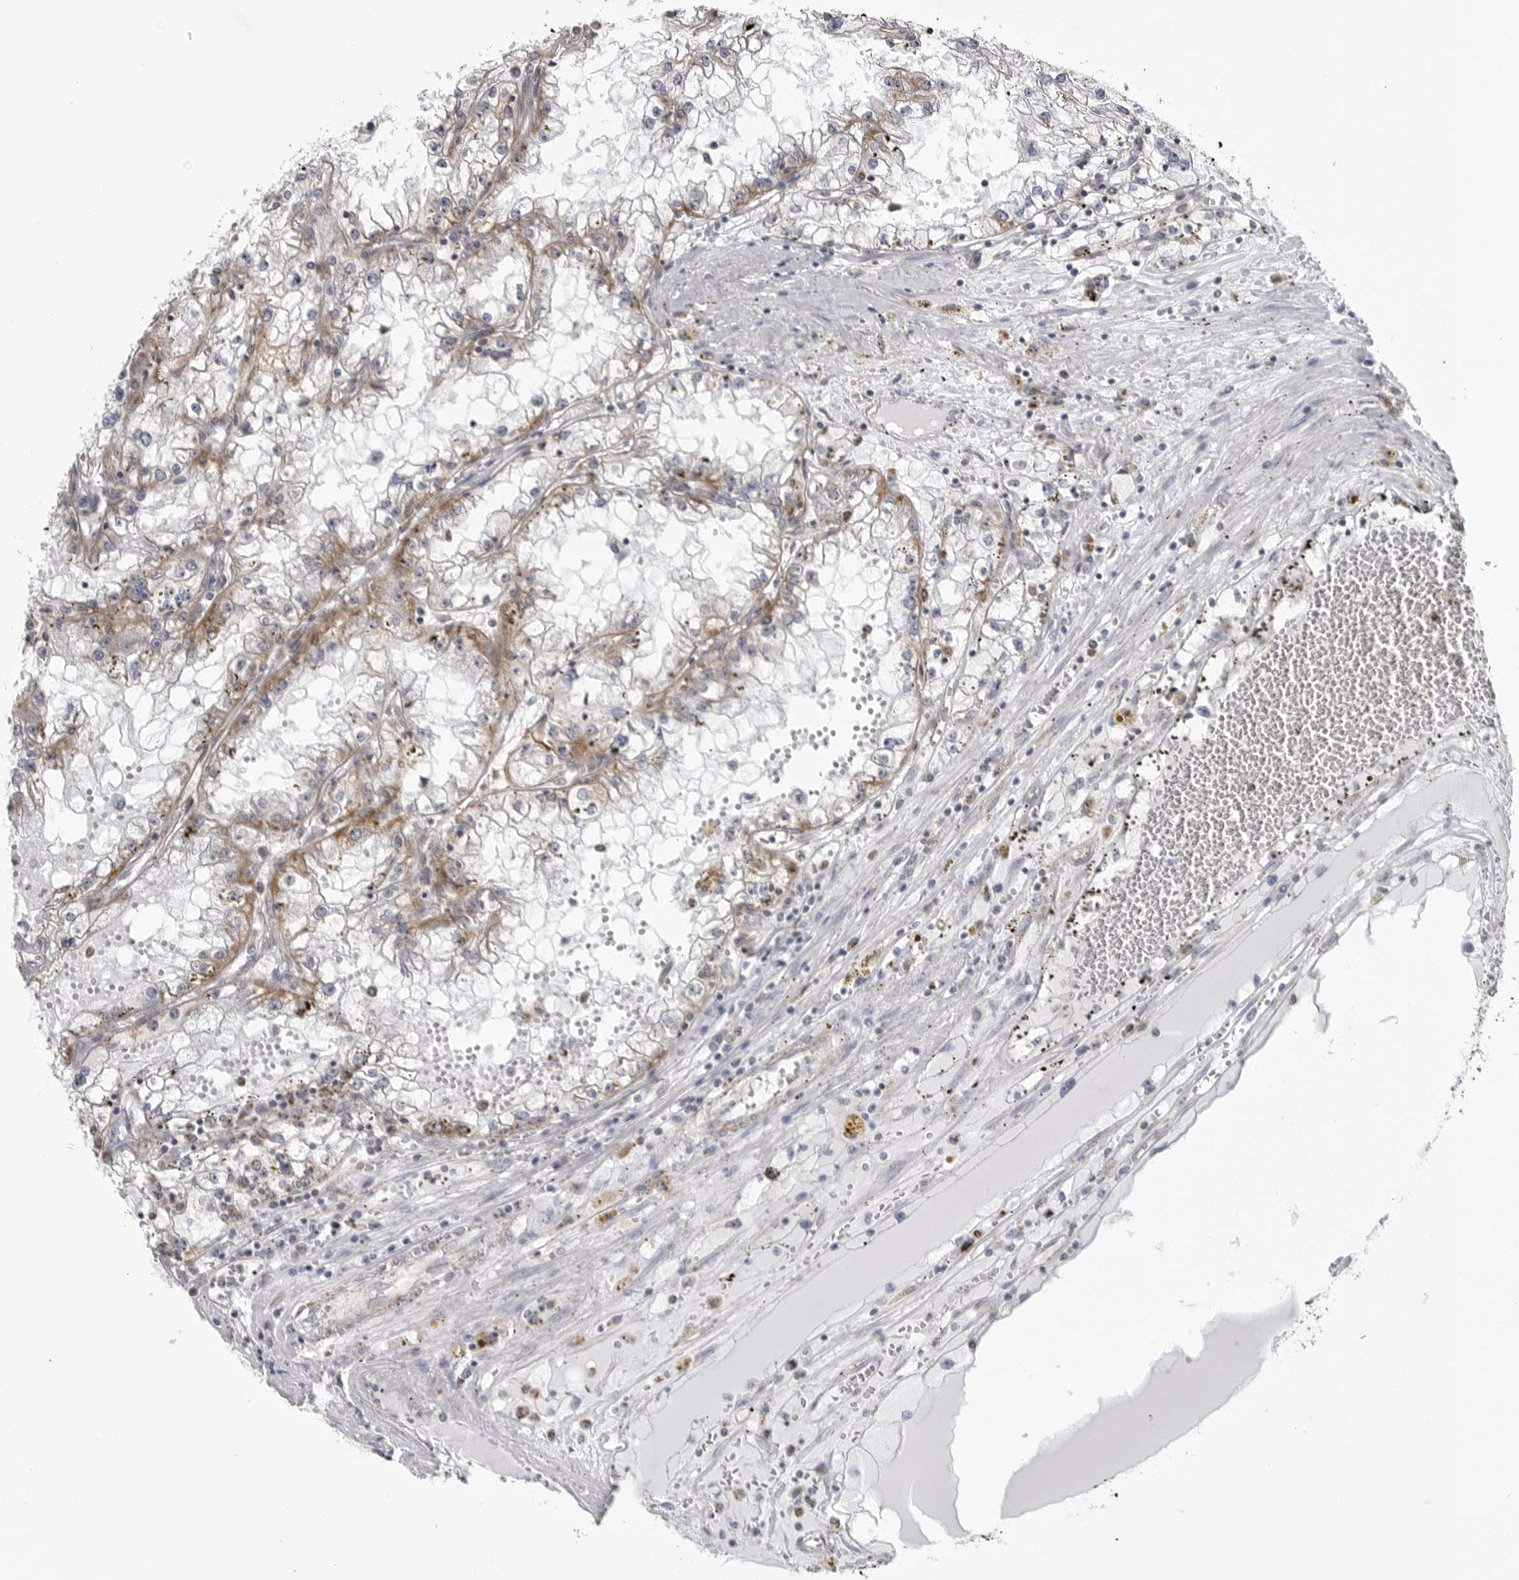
{"staining": {"intensity": "weak", "quantity": "25%-75%", "location": "cytoplasmic/membranous"}, "tissue": "renal cancer", "cell_type": "Tumor cells", "image_type": "cancer", "snomed": [{"axis": "morphology", "description": "Adenocarcinoma, NOS"}, {"axis": "topography", "description": "Kidney"}], "caption": "IHC of renal cancer (adenocarcinoma) exhibits low levels of weak cytoplasmic/membranous staining in approximately 25%-75% of tumor cells. (DAB (3,3'-diaminobenzidine) IHC, brown staining for protein, blue staining for nuclei).", "gene": "FH", "patient": {"sex": "male", "age": 56}}